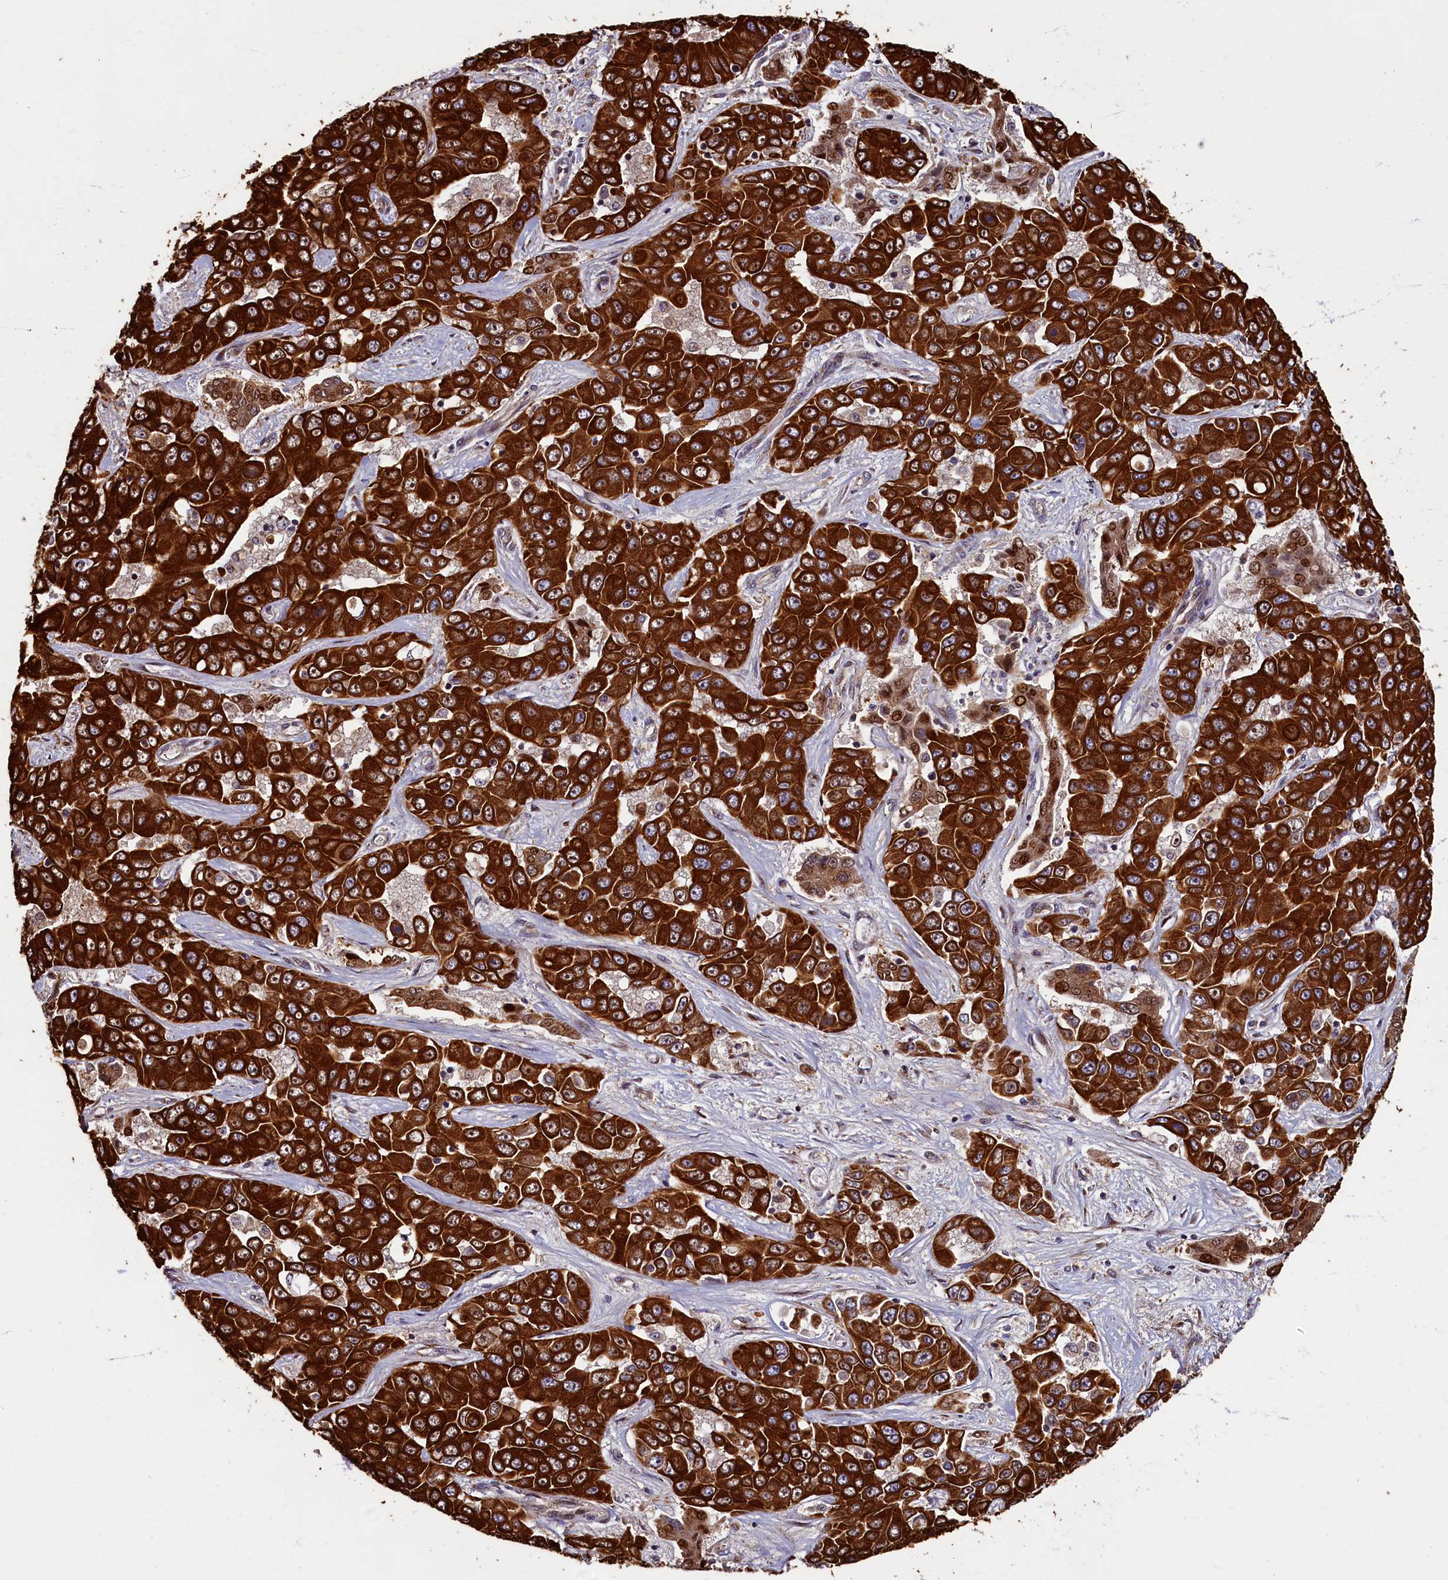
{"staining": {"intensity": "strong", "quantity": ">75%", "location": "cytoplasmic/membranous"}, "tissue": "liver cancer", "cell_type": "Tumor cells", "image_type": "cancer", "snomed": [{"axis": "morphology", "description": "Cholangiocarcinoma"}, {"axis": "topography", "description": "Liver"}], "caption": "Liver cancer (cholangiocarcinoma) stained for a protein shows strong cytoplasmic/membranous positivity in tumor cells.", "gene": "NCKAP5L", "patient": {"sex": "female", "age": 52}}